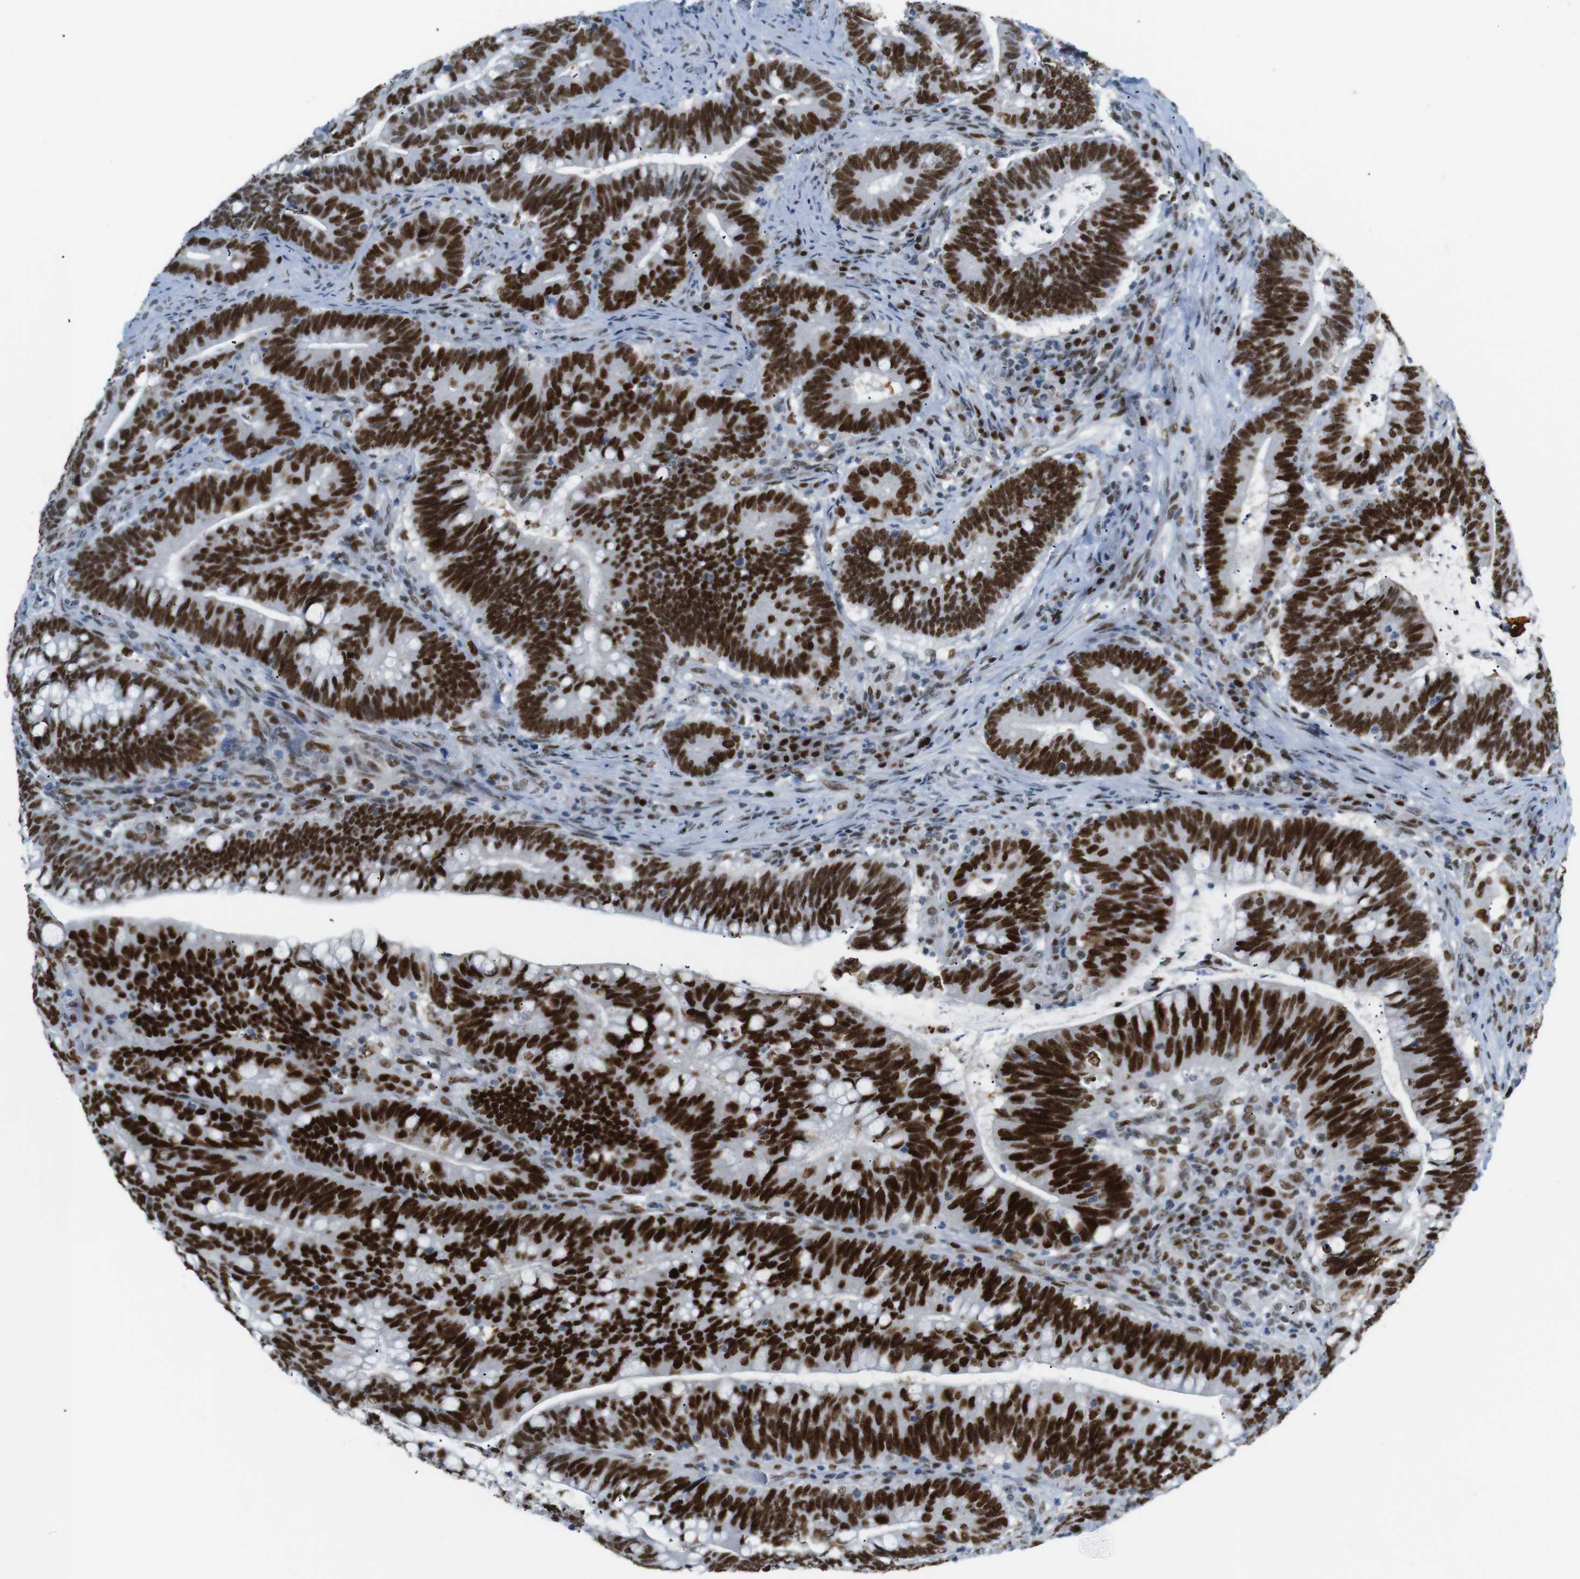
{"staining": {"intensity": "strong", "quantity": ">75%", "location": "nuclear"}, "tissue": "colorectal cancer", "cell_type": "Tumor cells", "image_type": "cancer", "snomed": [{"axis": "morphology", "description": "Normal tissue, NOS"}, {"axis": "morphology", "description": "Adenocarcinoma, NOS"}, {"axis": "topography", "description": "Colon"}], "caption": "Human colorectal cancer (adenocarcinoma) stained with a protein marker displays strong staining in tumor cells.", "gene": "RIOX2", "patient": {"sex": "female", "age": 66}}